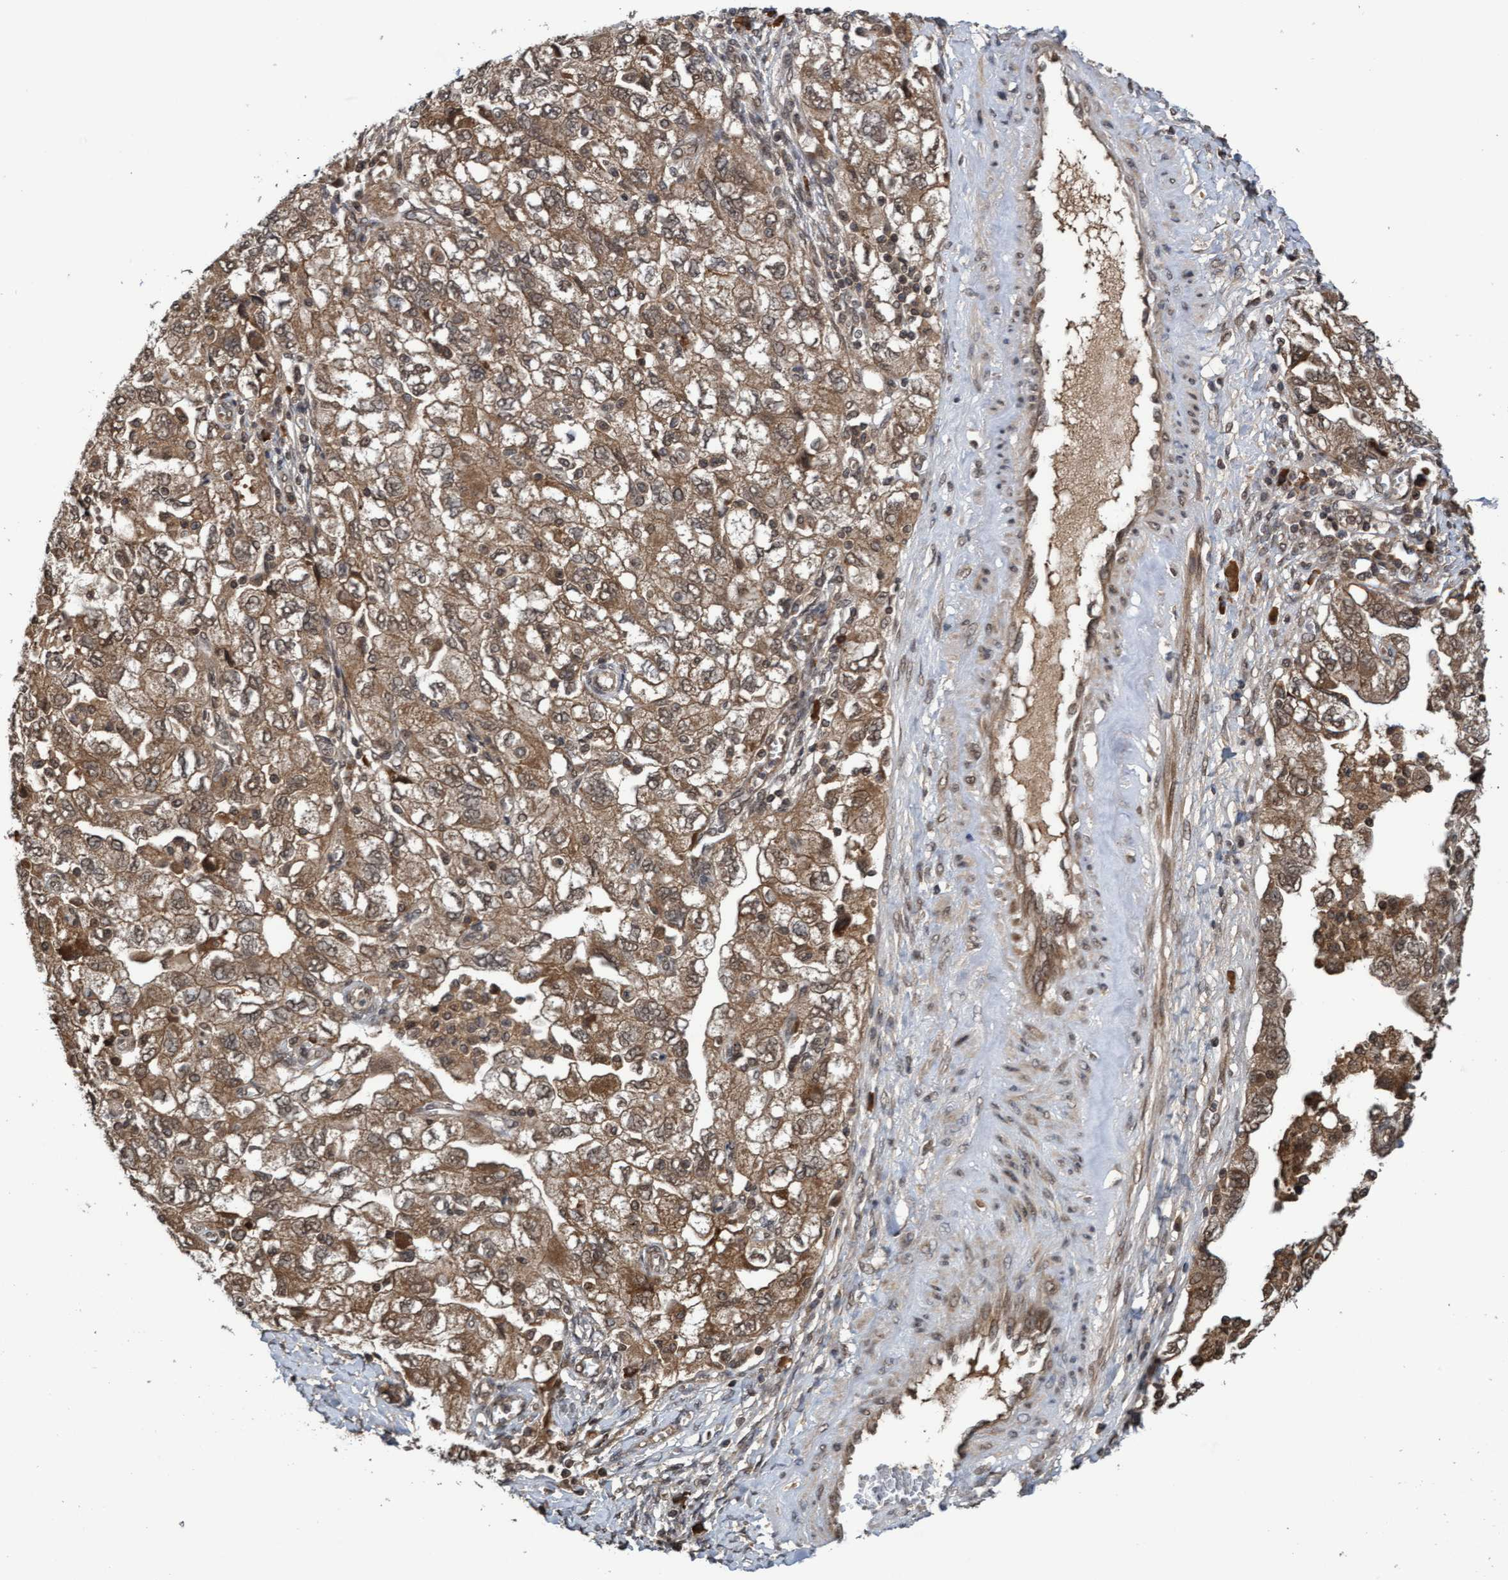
{"staining": {"intensity": "moderate", "quantity": ">75%", "location": "cytoplasmic/membranous"}, "tissue": "ovarian cancer", "cell_type": "Tumor cells", "image_type": "cancer", "snomed": [{"axis": "morphology", "description": "Carcinoma, NOS"}, {"axis": "morphology", "description": "Cystadenocarcinoma, serous, NOS"}, {"axis": "topography", "description": "Ovary"}], "caption": "Ovarian cancer (serous cystadenocarcinoma) tissue shows moderate cytoplasmic/membranous staining in approximately >75% of tumor cells", "gene": "WASF1", "patient": {"sex": "female", "age": 69}}